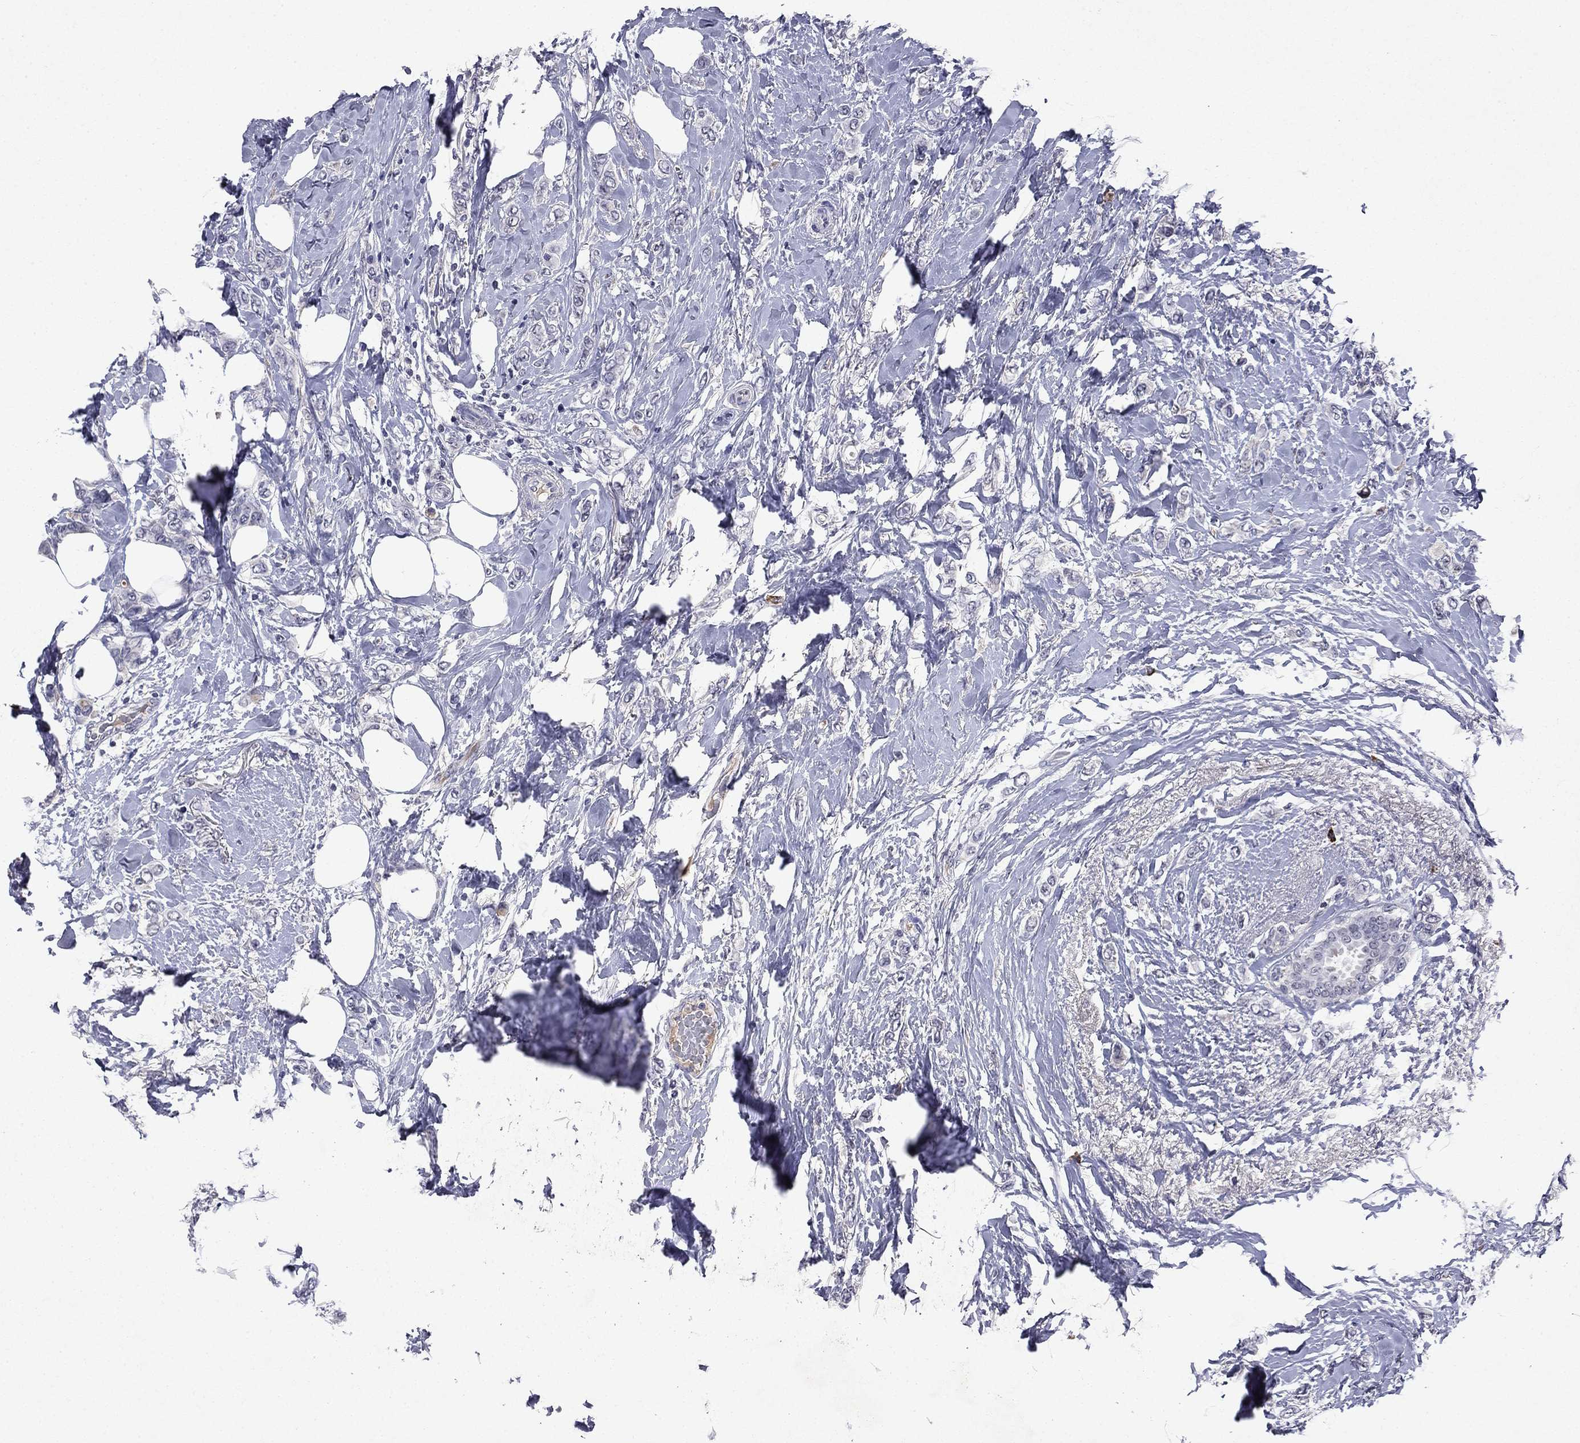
{"staining": {"intensity": "negative", "quantity": "none", "location": "none"}, "tissue": "breast cancer", "cell_type": "Tumor cells", "image_type": "cancer", "snomed": [{"axis": "morphology", "description": "Lobular carcinoma"}, {"axis": "topography", "description": "Breast"}], "caption": "Tumor cells show no significant protein staining in breast cancer (lobular carcinoma). (DAB IHC, high magnification).", "gene": "ECM1", "patient": {"sex": "female", "age": 66}}